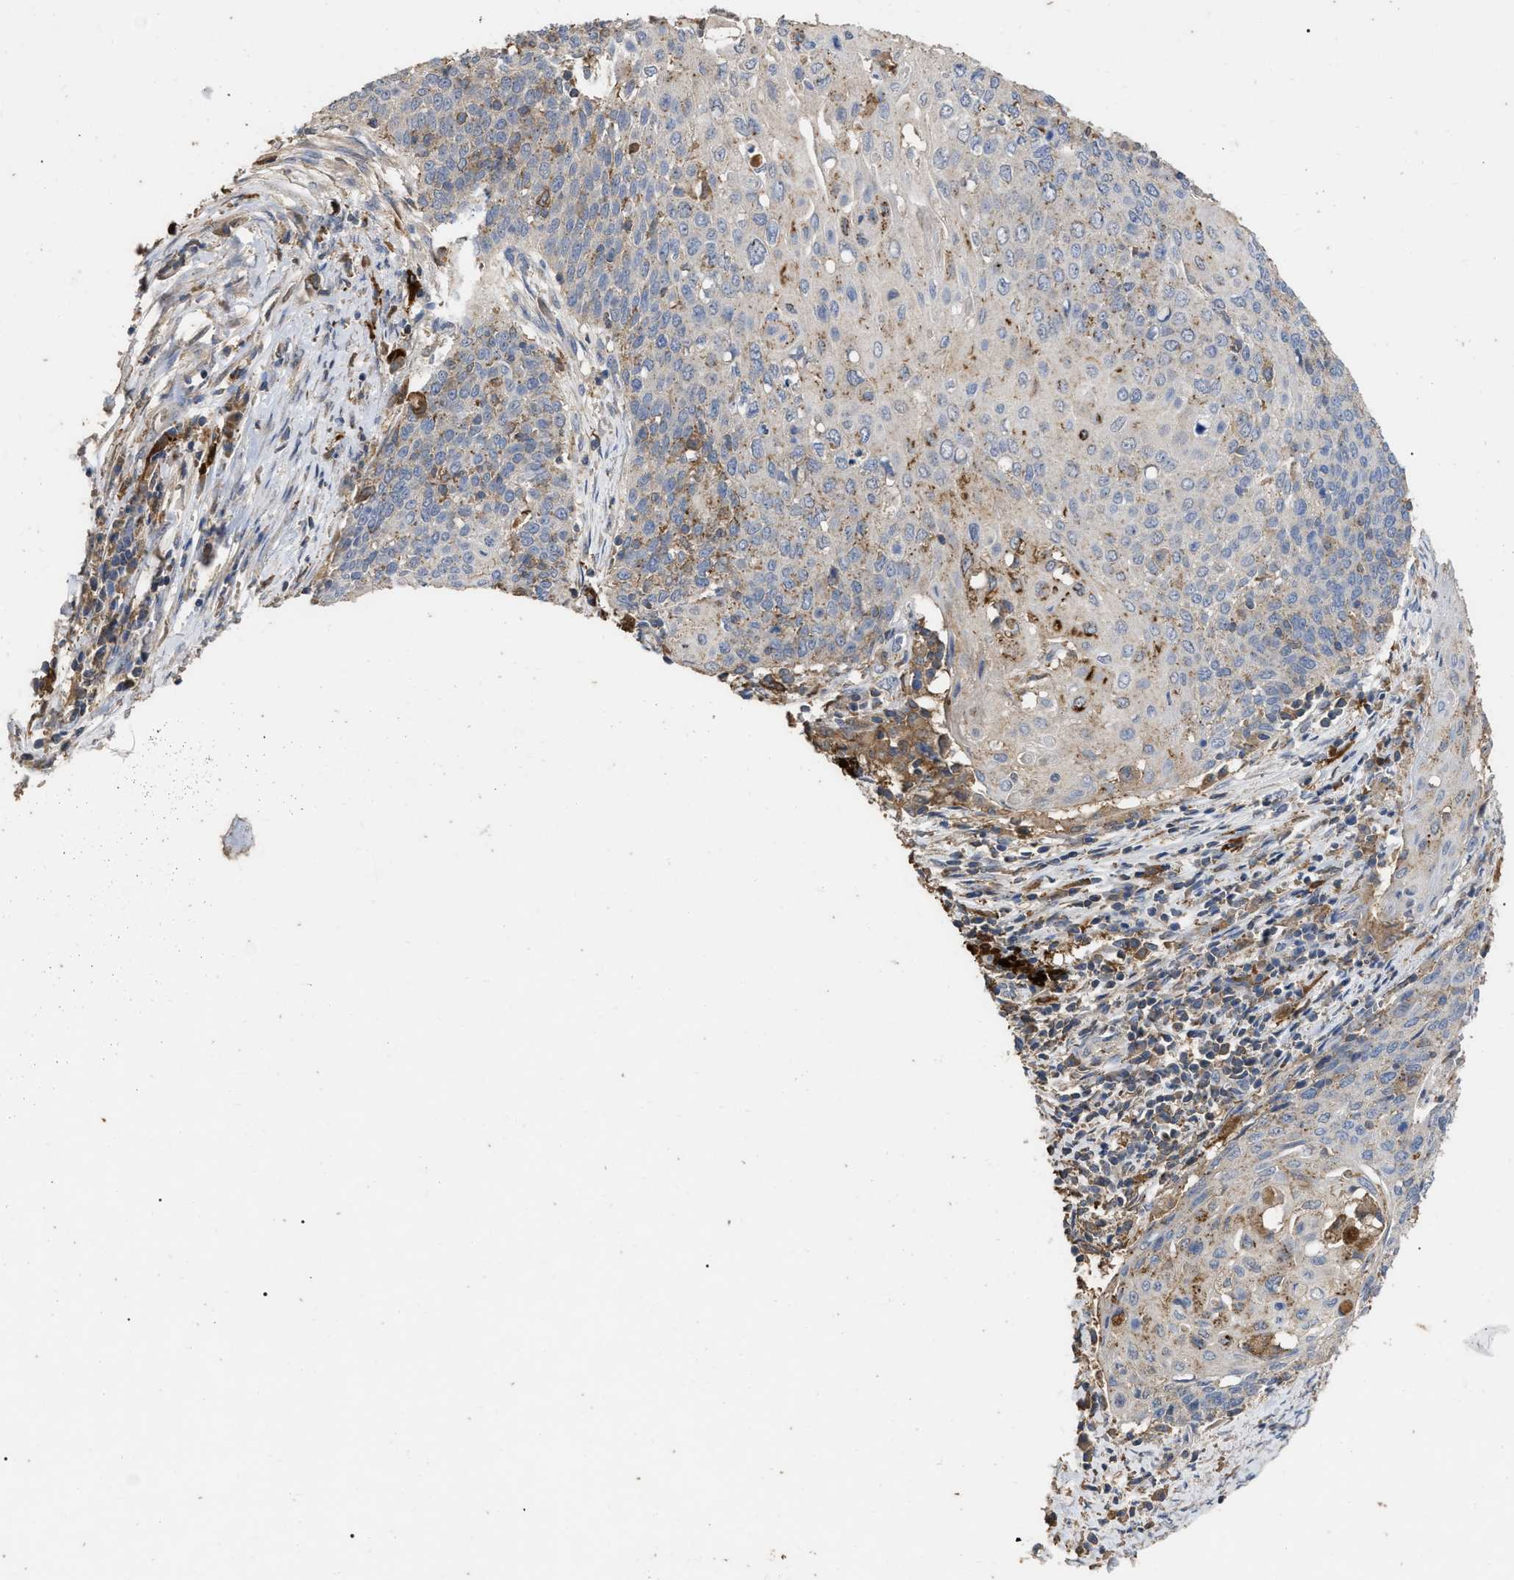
{"staining": {"intensity": "moderate", "quantity": "<25%", "location": "cytoplasmic/membranous"}, "tissue": "cervical cancer", "cell_type": "Tumor cells", "image_type": "cancer", "snomed": [{"axis": "morphology", "description": "Squamous cell carcinoma, NOS"}, {"axis": "topography", "description": "Cervix"}], "caption": "Moderate cytoplasmic/membranous expression is appreciated in about <25% of tumor cells in cervical squamous cell carcinoma. (DAB IHC, brown staining for protein, blue staining for nuclei).", "gene": "GPR179", "patient": {"sex": "female", "age": 39}}